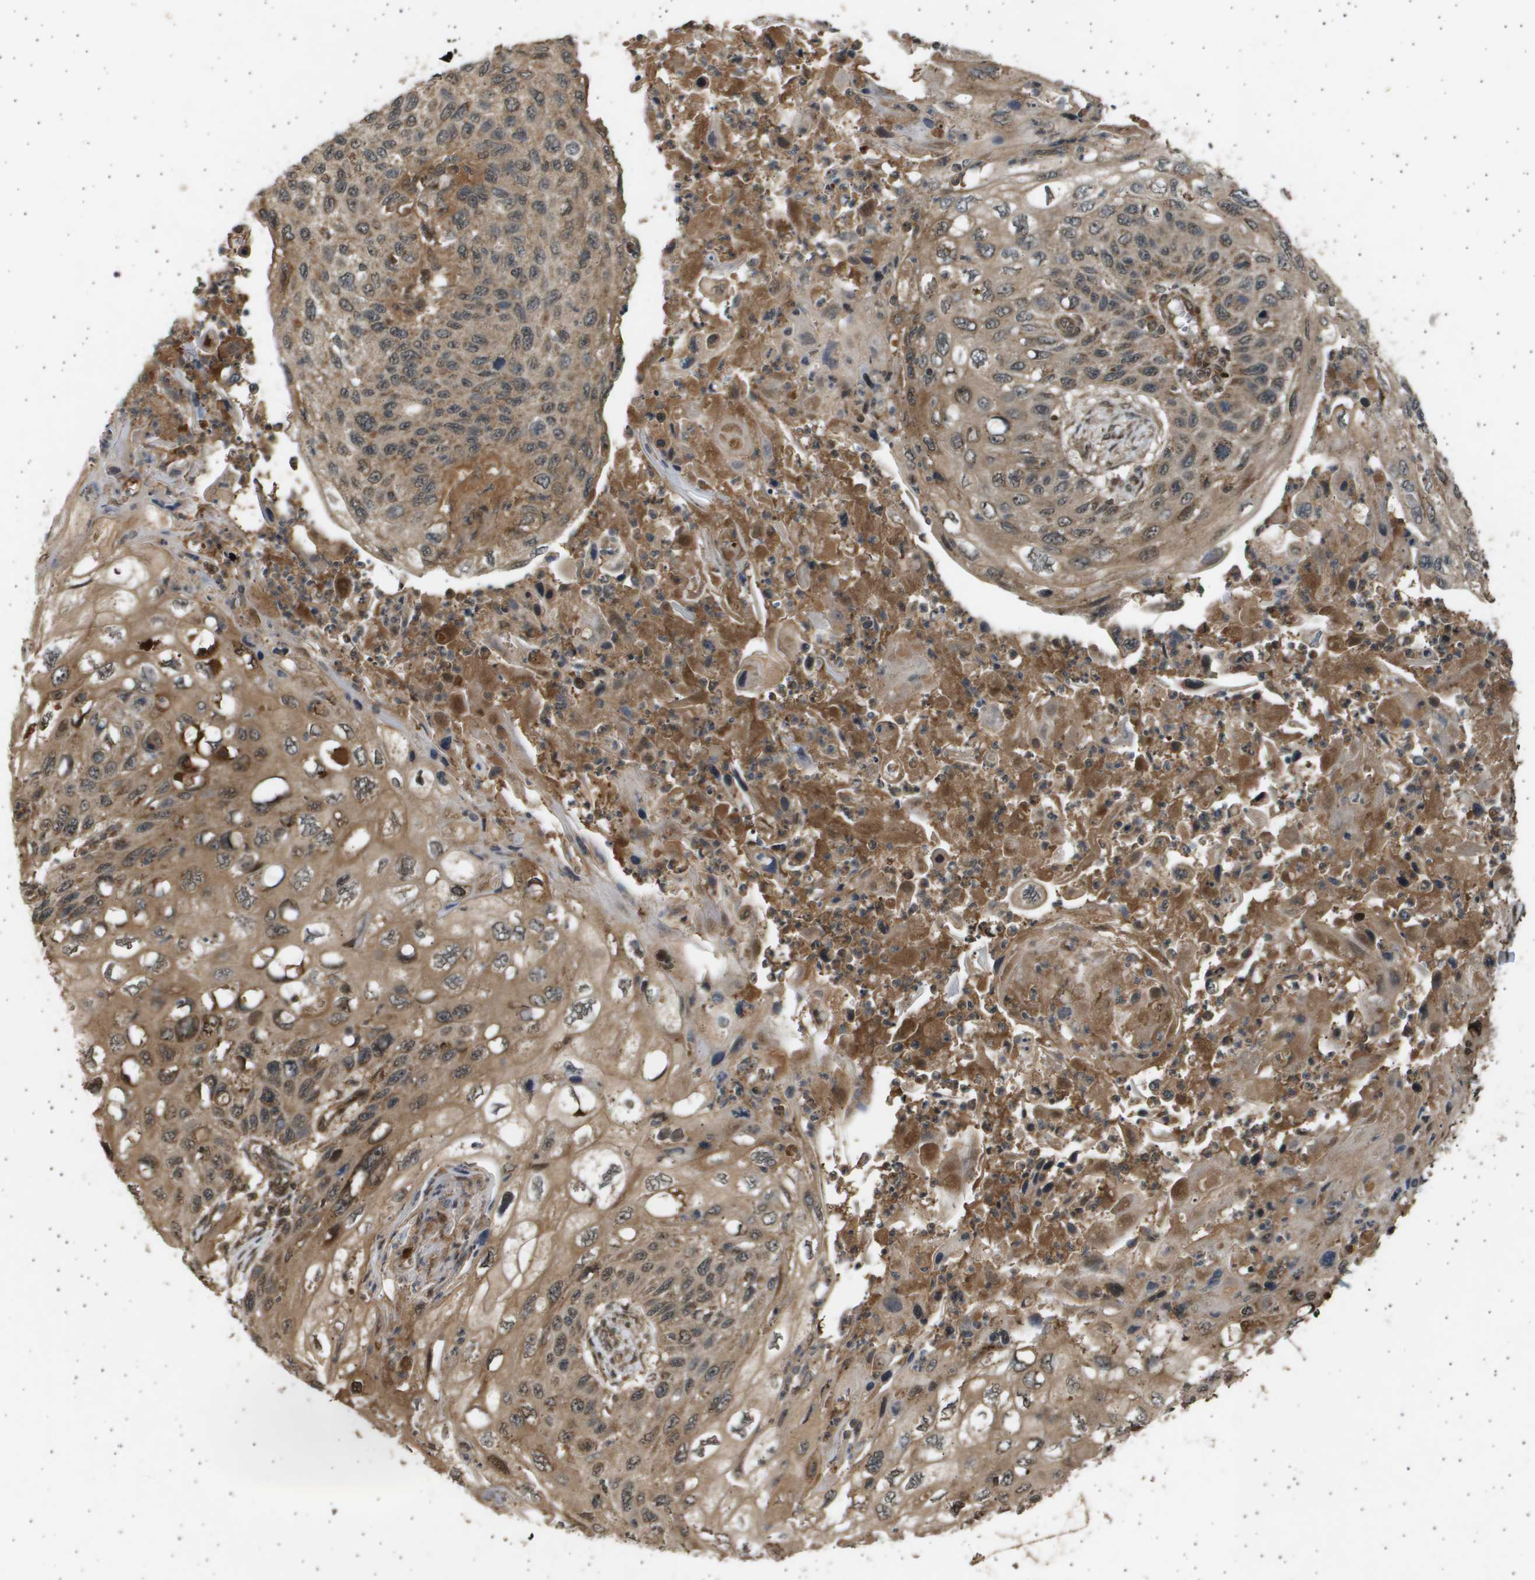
{"staining": {"intensity": "moderate", "quantity": ">75%", "location": "cytoplasmic/membranous,nuclear"}, "tissue": "cervical cancer", "cell_type": "Tumor cells", "image_type": "cancer", "snomed": [{"axis": "morphology", "description": "Squamous cell carcinoma, NOS"}, {"axis": "topography", "description": "Cervix"}], "caption": "Immunohistochemistry (IHC) (DAB) staining of cervical cancer (squamous cell carcinoma) demonstrates moderate cytoplasmic/membranous and nuclear protein staining in approximately >75% of tumor cells.", "gene": "TNRC6A", "patient": {"sex": "female", "age": 70}}